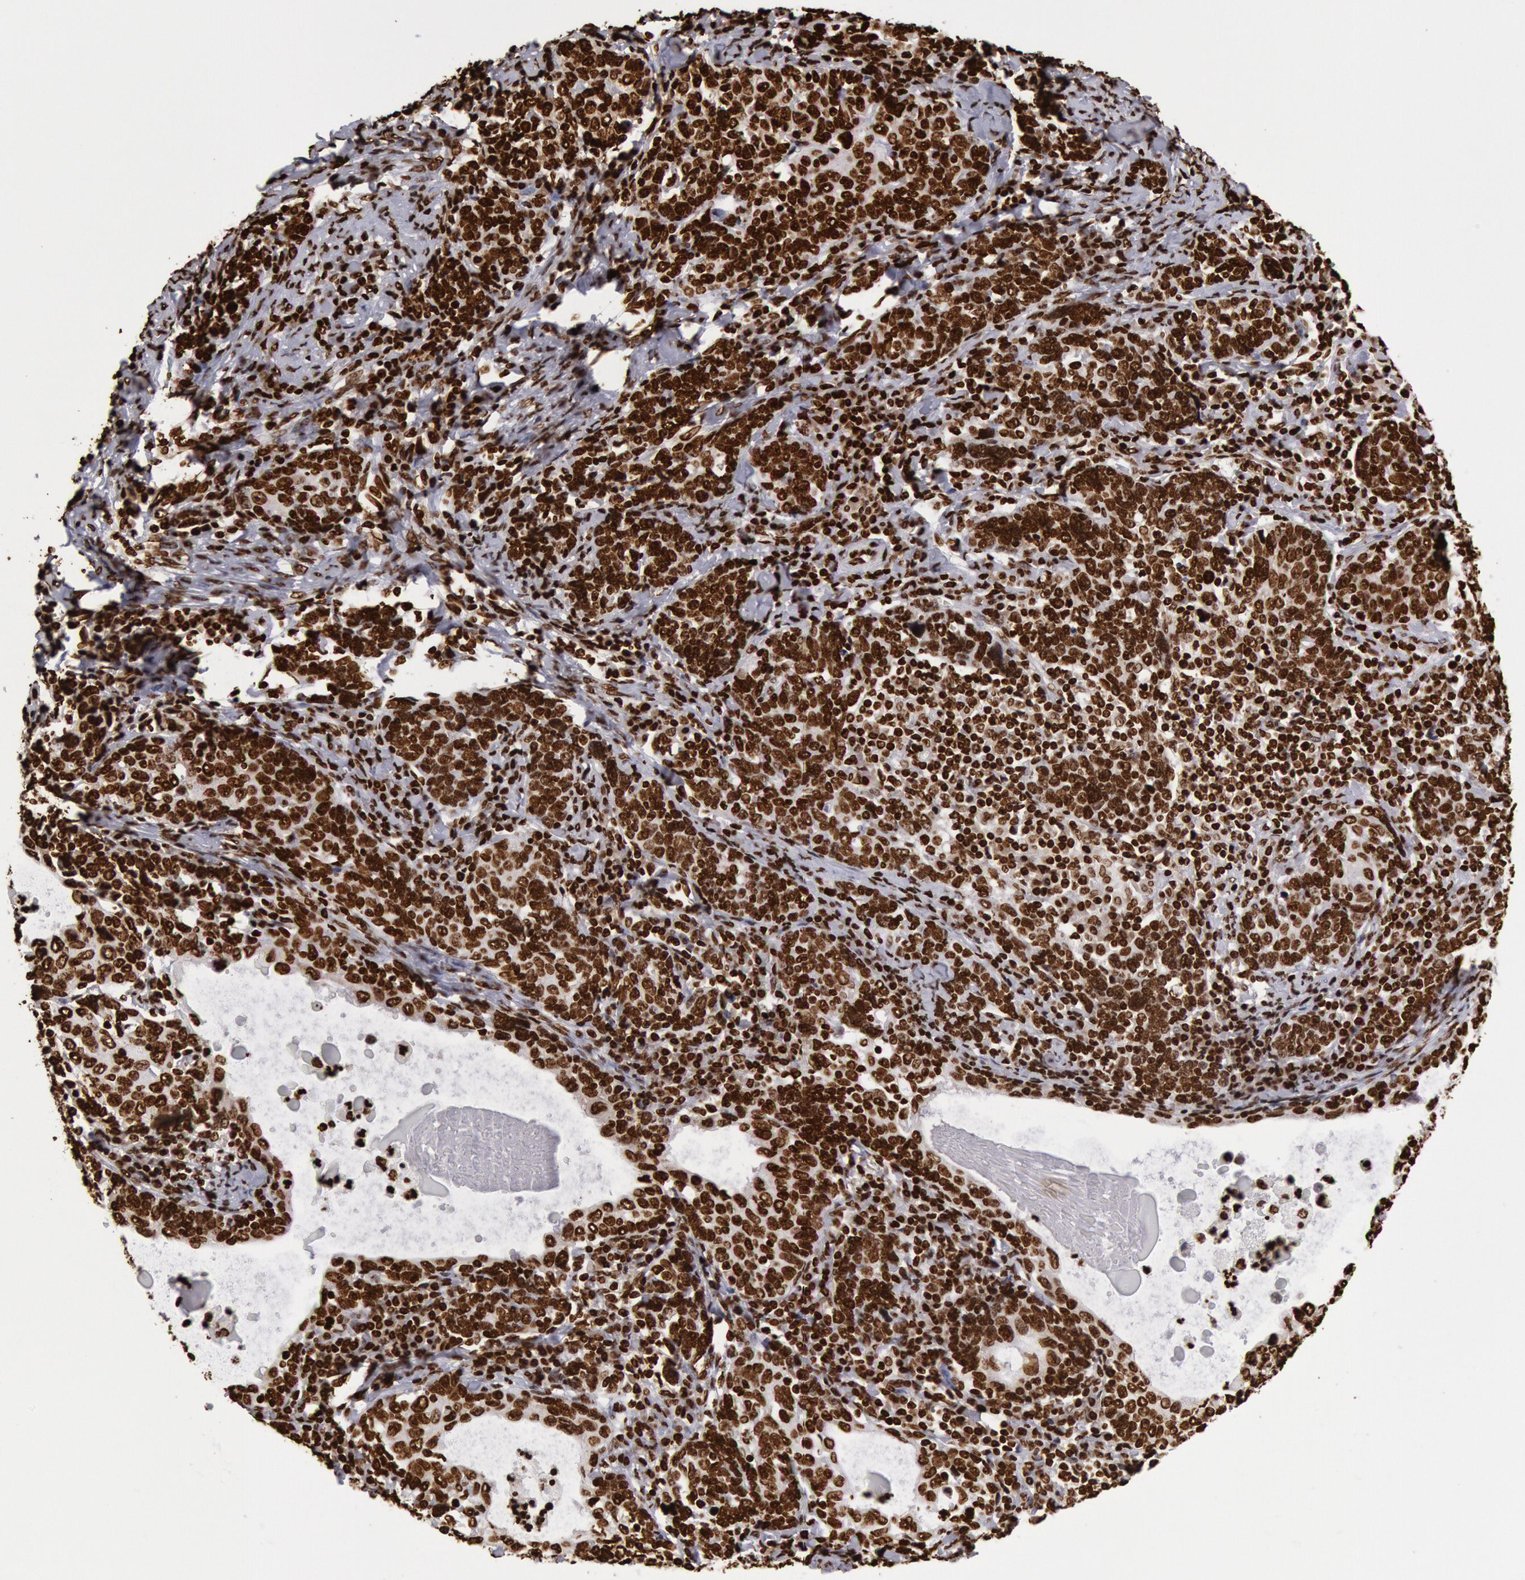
{"staining": {"intensity": "strong", "quantity": ">75%", "location": "nuclear"}, "tissue": "cervical cancer", "cell_type": "Tumor cells", "image_type": "cancer", "snomed": [{"axis": "morphology", "description": "Squamous cell carcinoma, NOS"}, {"axis": "topography", "description": "Cervix"}], "caption": "Cervical cancer (squamous cell carcinoma) stained with DAB immunohistochemistry exhibits high levels of strong nuclear expression in about >75% of tumor cells.", "gene": "H3-4", "patient": {"sex": "female", "age": 41}}